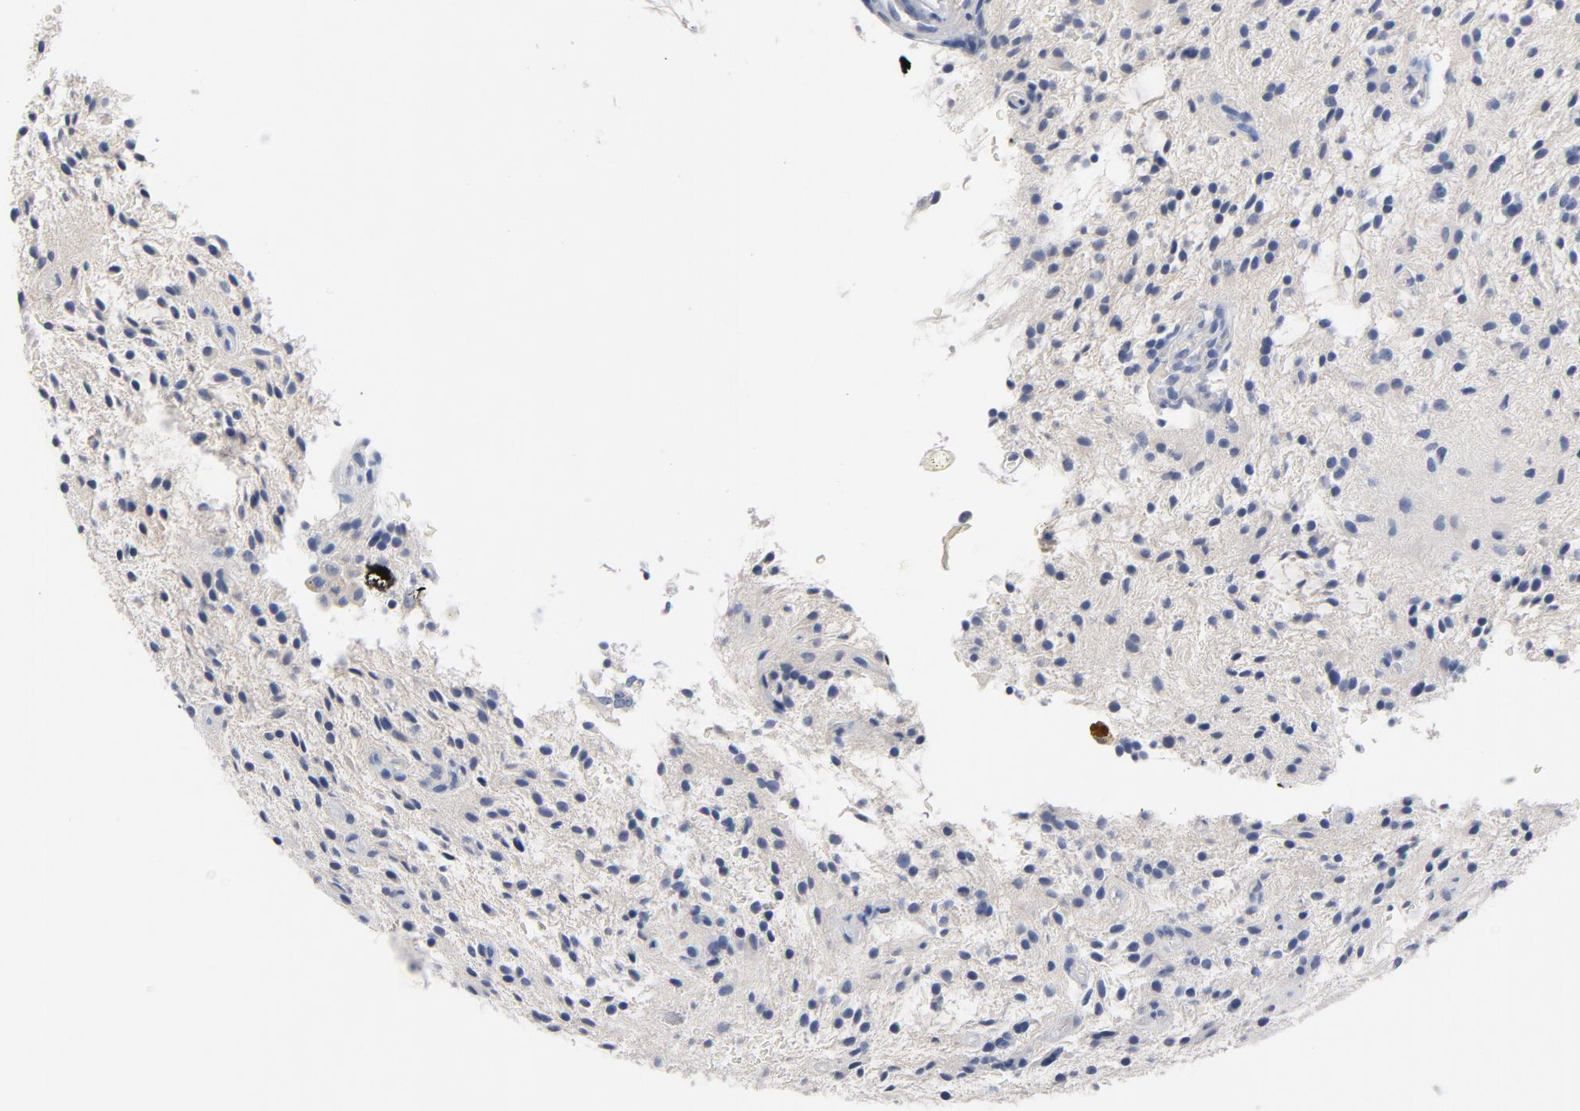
{"staining": {"intensity": "negative", "quantity": "none", "location": "none"}, "tissue": "glioma", "cell_type": "Tumor cells", "image_type": "cancer", "snomed": [{"axis": "morphology", "description": "Glioma, malignant, NOS"}, {"axis": "topography", "description": "Cerebellum"}], "caption": "High power microscopy histopathology image of an IHC image of glioma (malignant), revealing no significant positivity in tumor cells.", "gene": "ZCCHC13", "patient": {"sex": "female", "age": 10}}